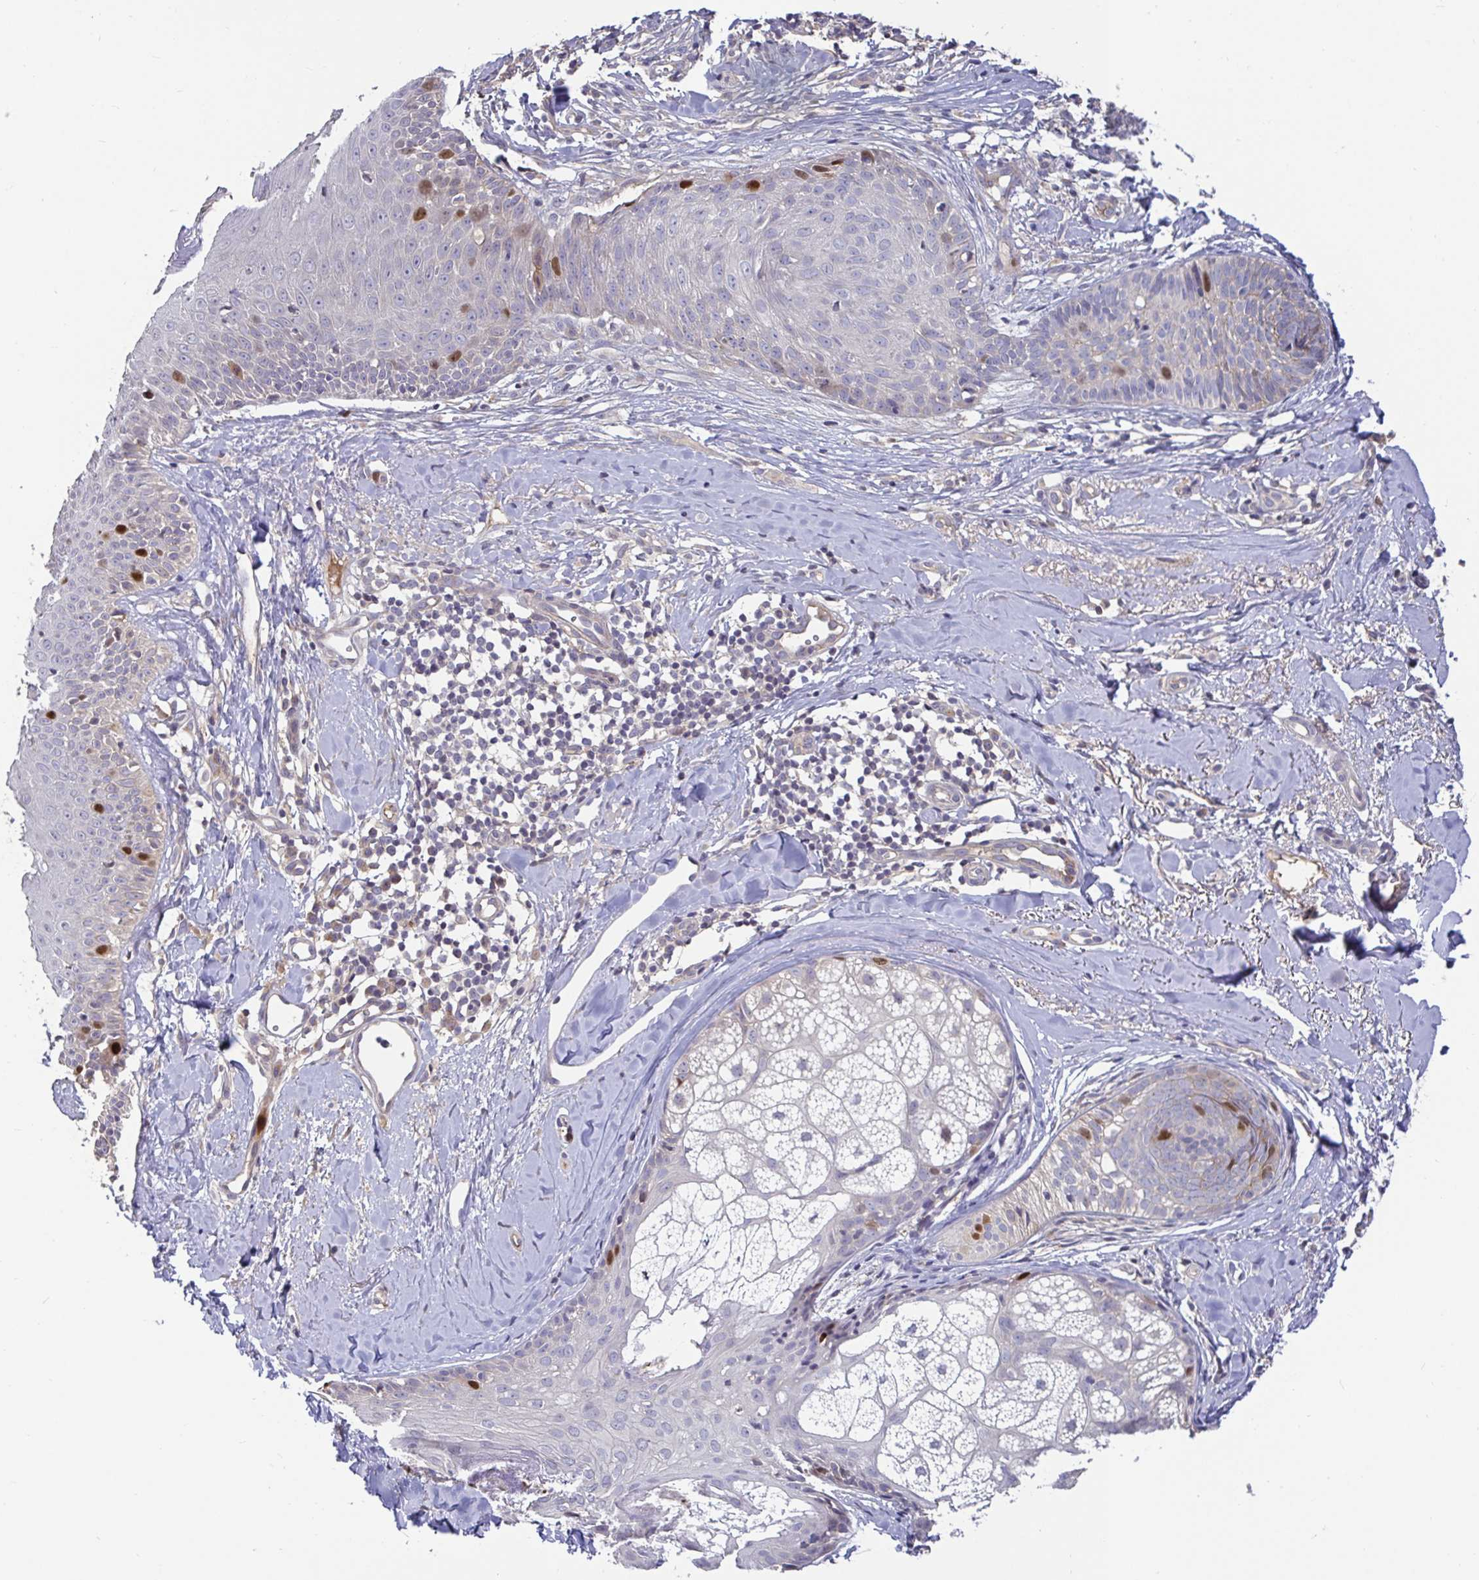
{"staining": {"intensity": "strong", "quantity": "<25%", "location": "nuclear"}, "tissue": "skin cancer", "cell_type": "Tumor cells", "image_type": "cancer", "snomed": [{"axis": "morphology", "description": "Basal cell carcinoma"}, {"axis": "topography", "description": "Skin"}, {"axis": "topography", "description": "Skin of face"}], "caption": "This is a micrograph of immunohistochemistry (IHC) staining of skin cancer (basal cell carcinoma), which shows strong expression in the nuclear of tumor cells.", "gene": "ANLN", "patient": {"sex": "male", "age": 56}}